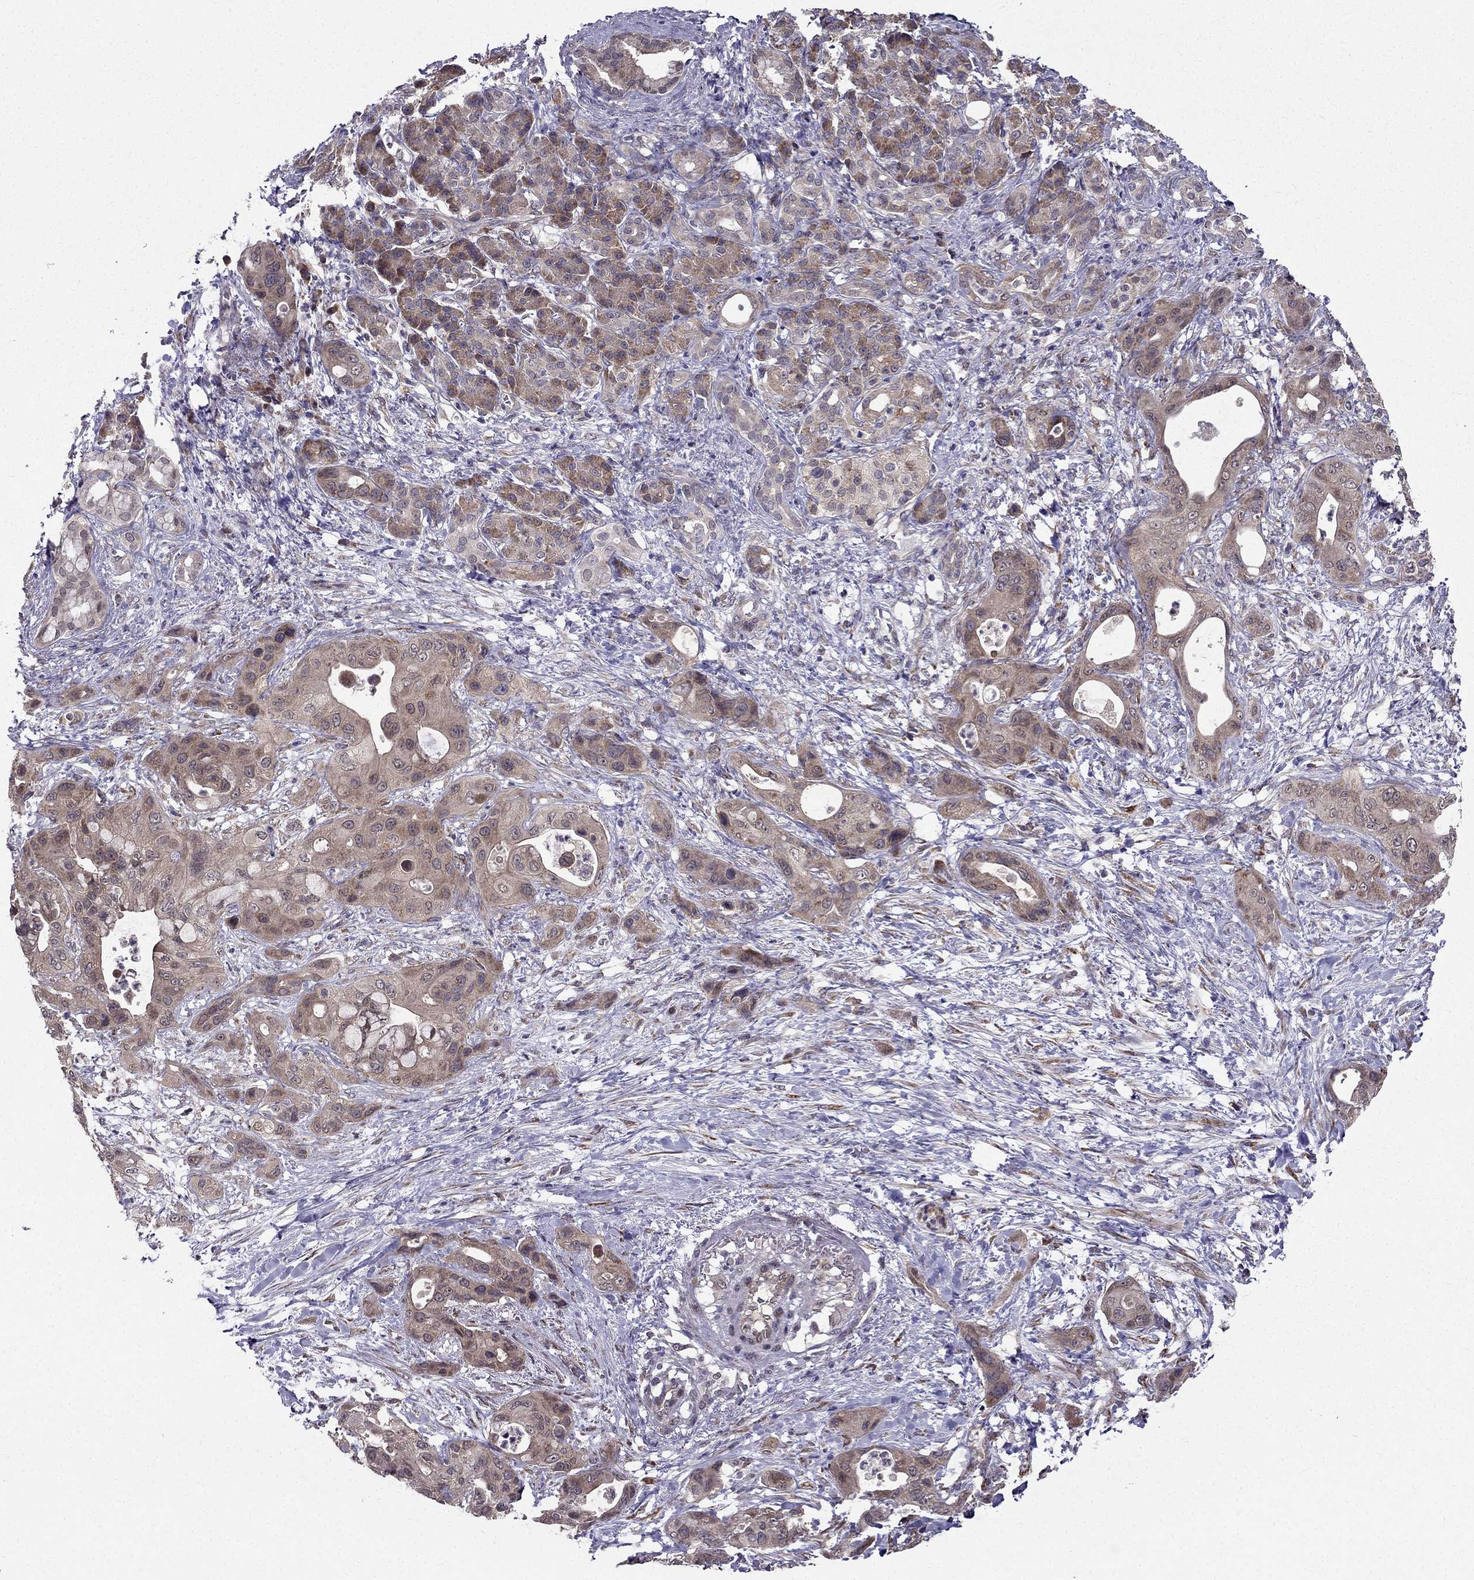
{"staining": {"intensity": "weak", "quantity": ">75%", "location": "cytoplasmic/membranous"}, "tissue": "pancreatic cancer", "cell_type": "Tumor cells", "image_type": "cancer", "snomed": [{"axis": "morphology", "description": "Adenocarcinoma, NOS"}, {"axis": "topography", "description": "Pancreas"}], "caption": "High-power microscopy captured an IHC photomicrograph of adenocarcinoma (pancreatic), revealing weak cytoplasmic/membranous positivity in about >75% of tumor cells.", "gene": "ARHGEF28", "patient": {"sex": "male", "age": 71}}